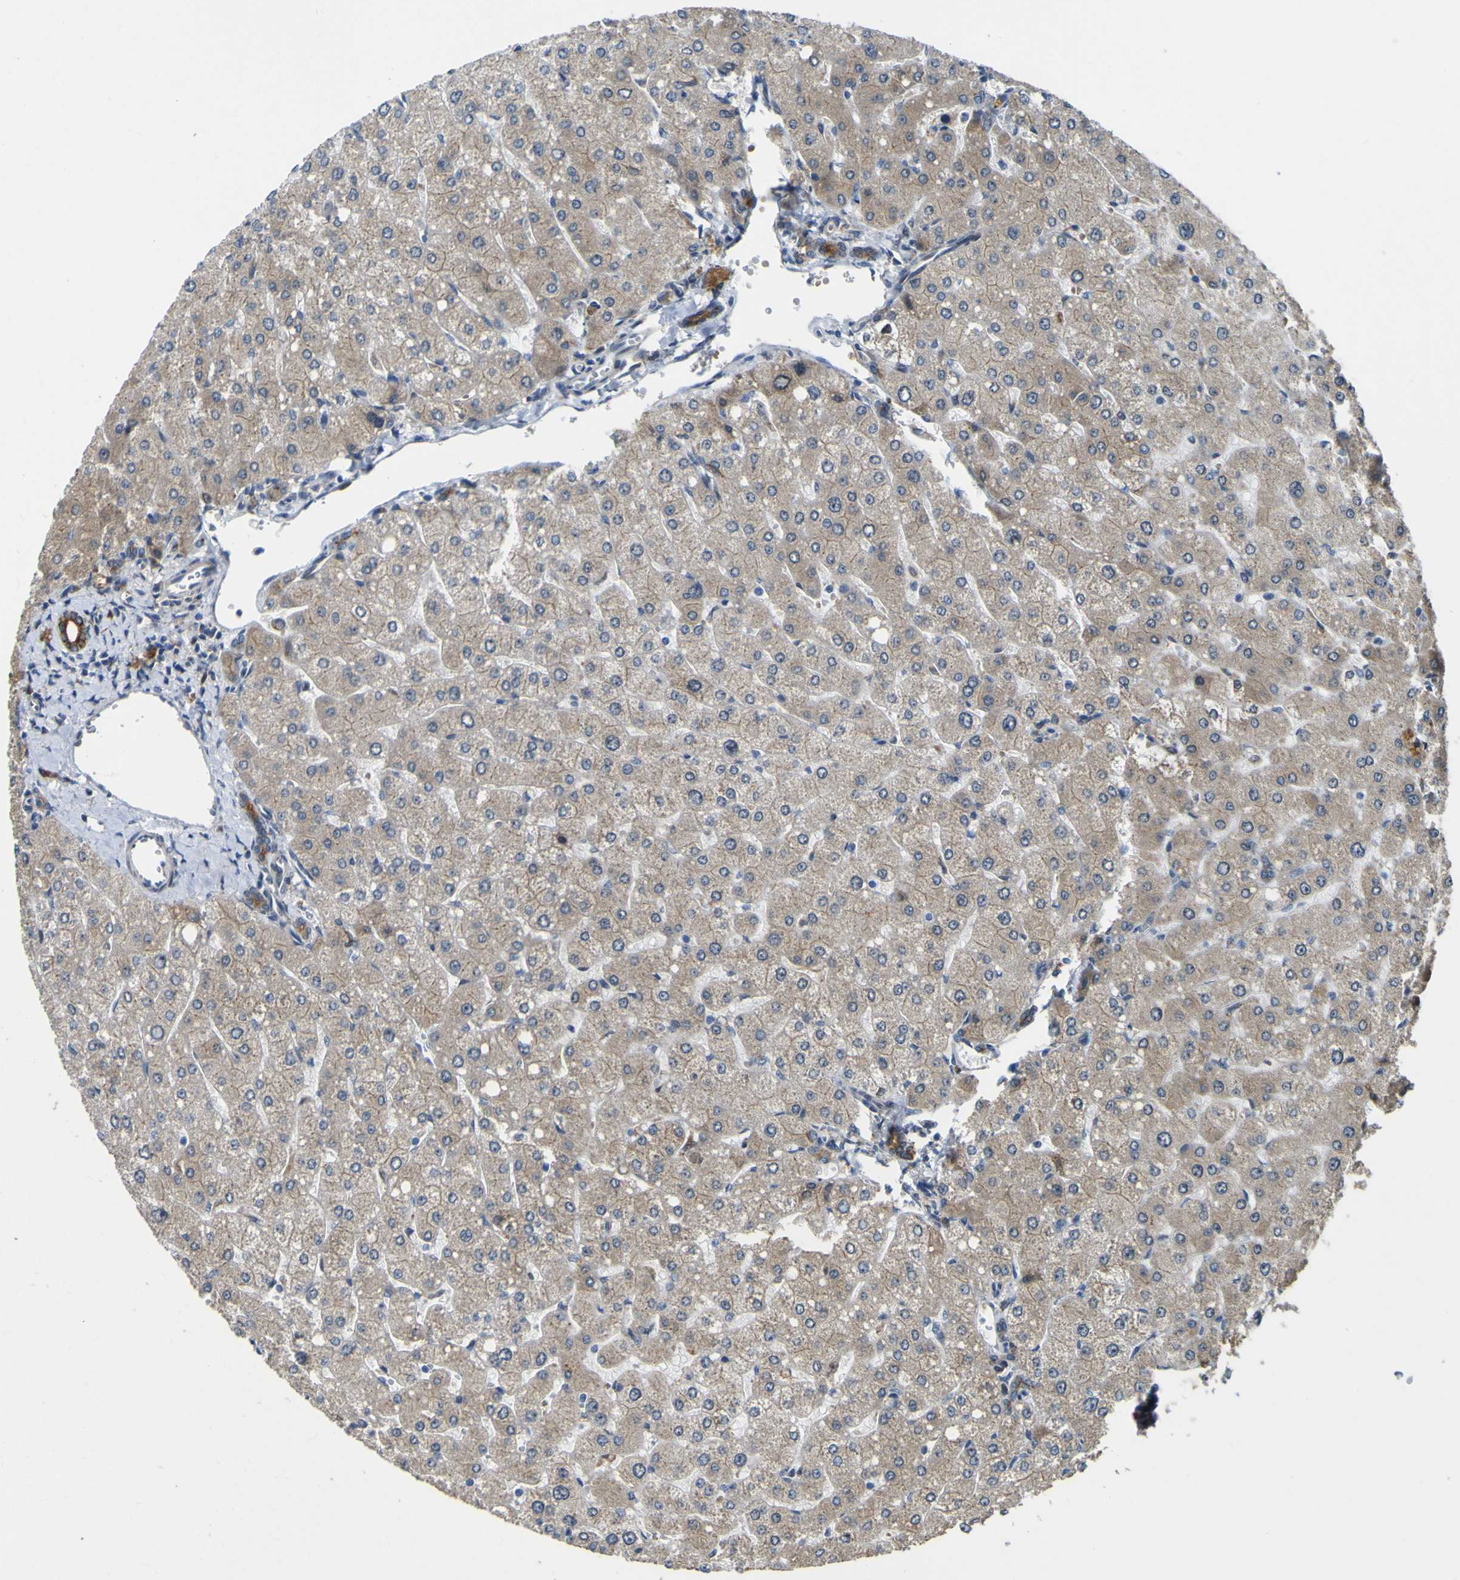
{"staining": {"intensity": "moderate", "quantity": ">75%", "location": "cytoplasmic/membranous"}, "tissue": "liver", "cell_type": "Cholangiocytes", "image_type": "normal", "snomed": [{"axis": "morphology", "description": "Normal tissue, NOS"}, {"axis": "topography", "description": "Liver"}], "caption": "IHC of unremarkable human liver shows medium levels of moderate cytoplasmic/membranous positivity in approximately >75% of cholangiocytes.", "gene": "LBHD1", "patient": {"sex": "male", "age": 55}}